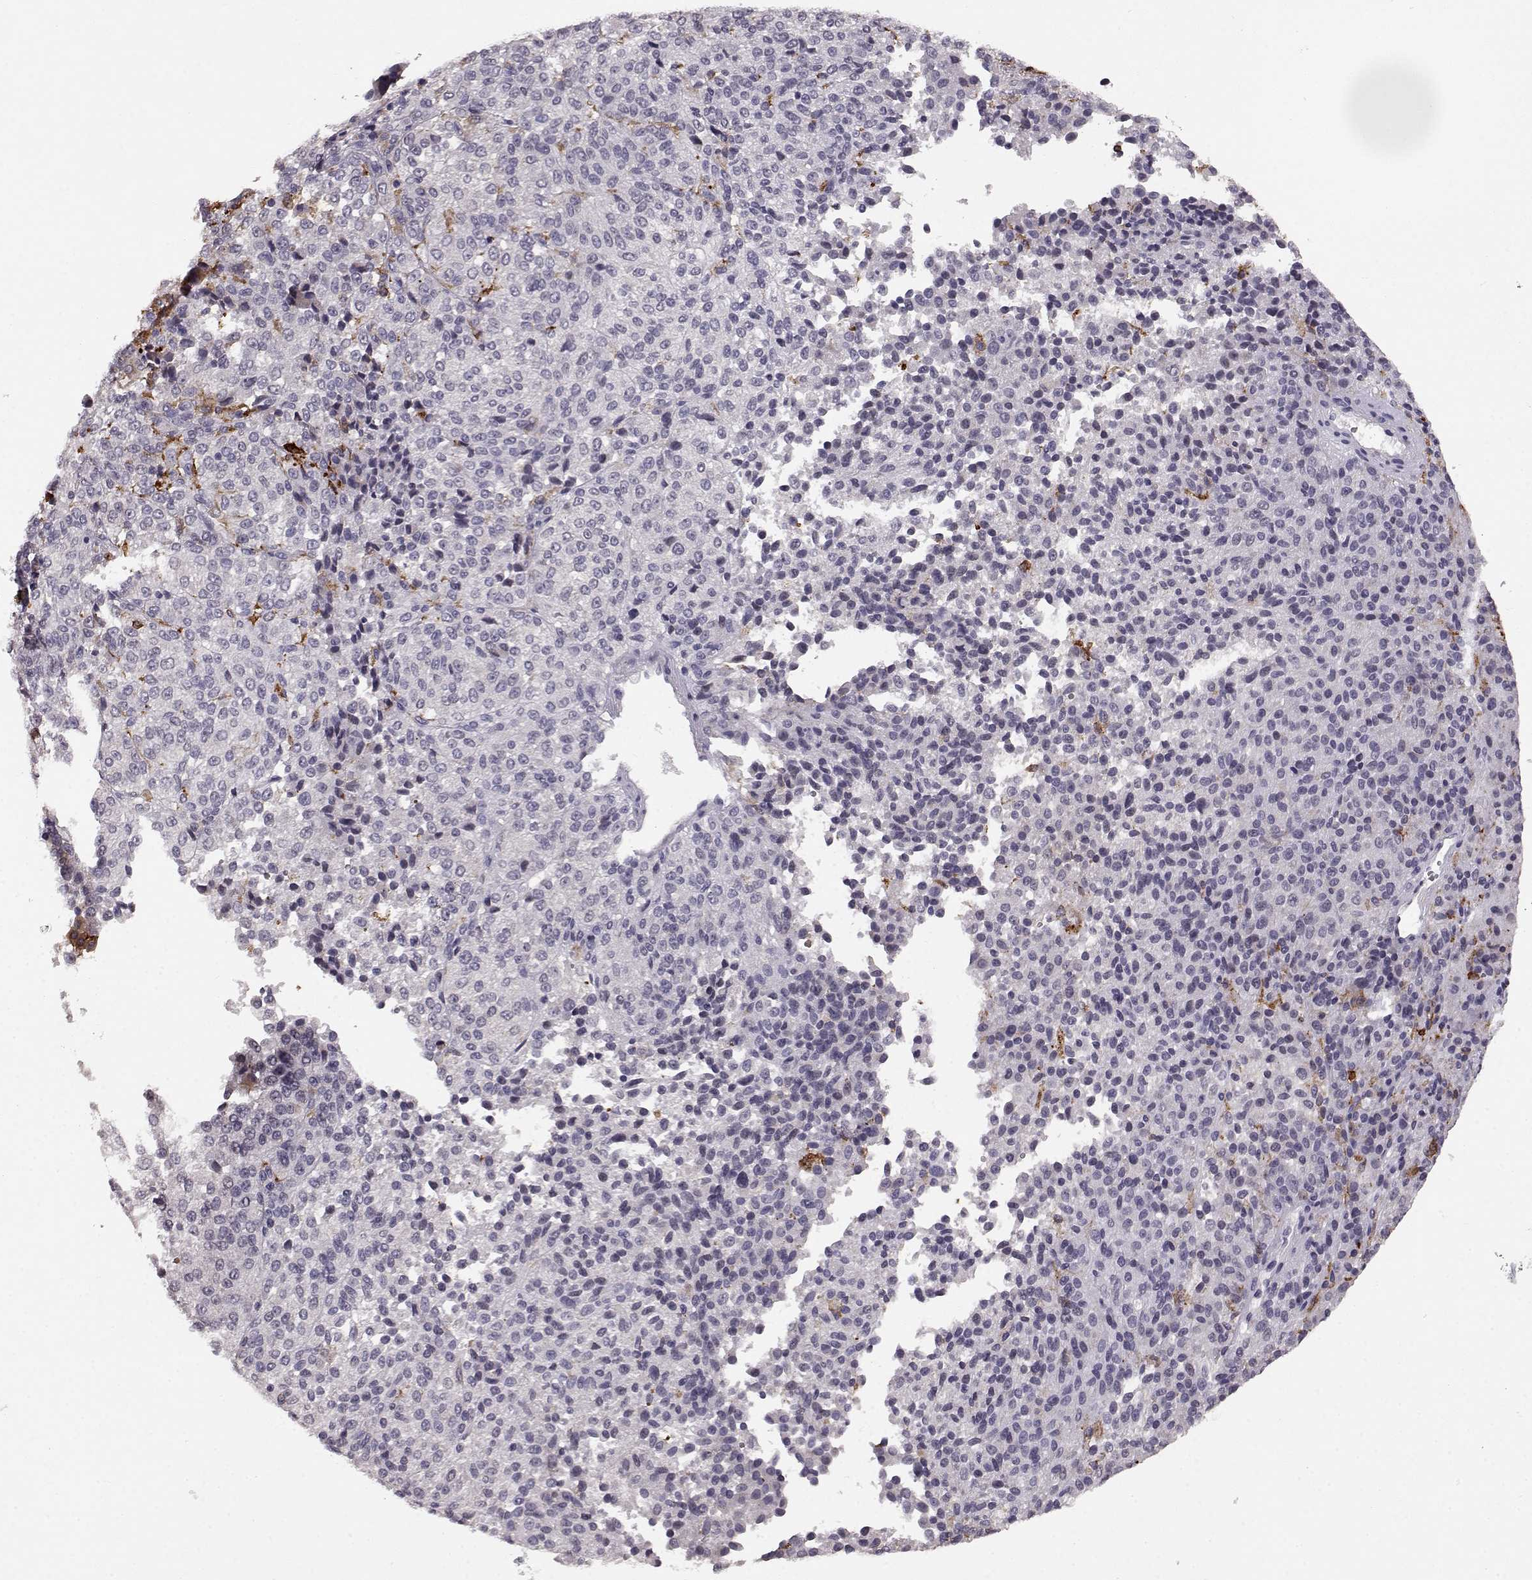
{"staining": {"intensity": "negative", "quantity": "none", "location": "none"}, "tissue": "melanoma", "cell_type": "Tumor cells", "image_type": "cancer", "snomed": [{"axis": "morphology", "description": "Malignant melanoma, Metastatic site"}, {"axis": "topography", "description": "Brain"}], "caption": "Immunohistochemistry of human malignant melanoma (metastatic site) demonstrates no expression in tumor cells. Brightfield microscopy of IHC stained with DAB (3,3'-diaminobenzidine) (brown) and hematoxylin (blue), captured at high magnification.", "gene": "CCNF", "patient": {"sex": "female", "age": 56}}